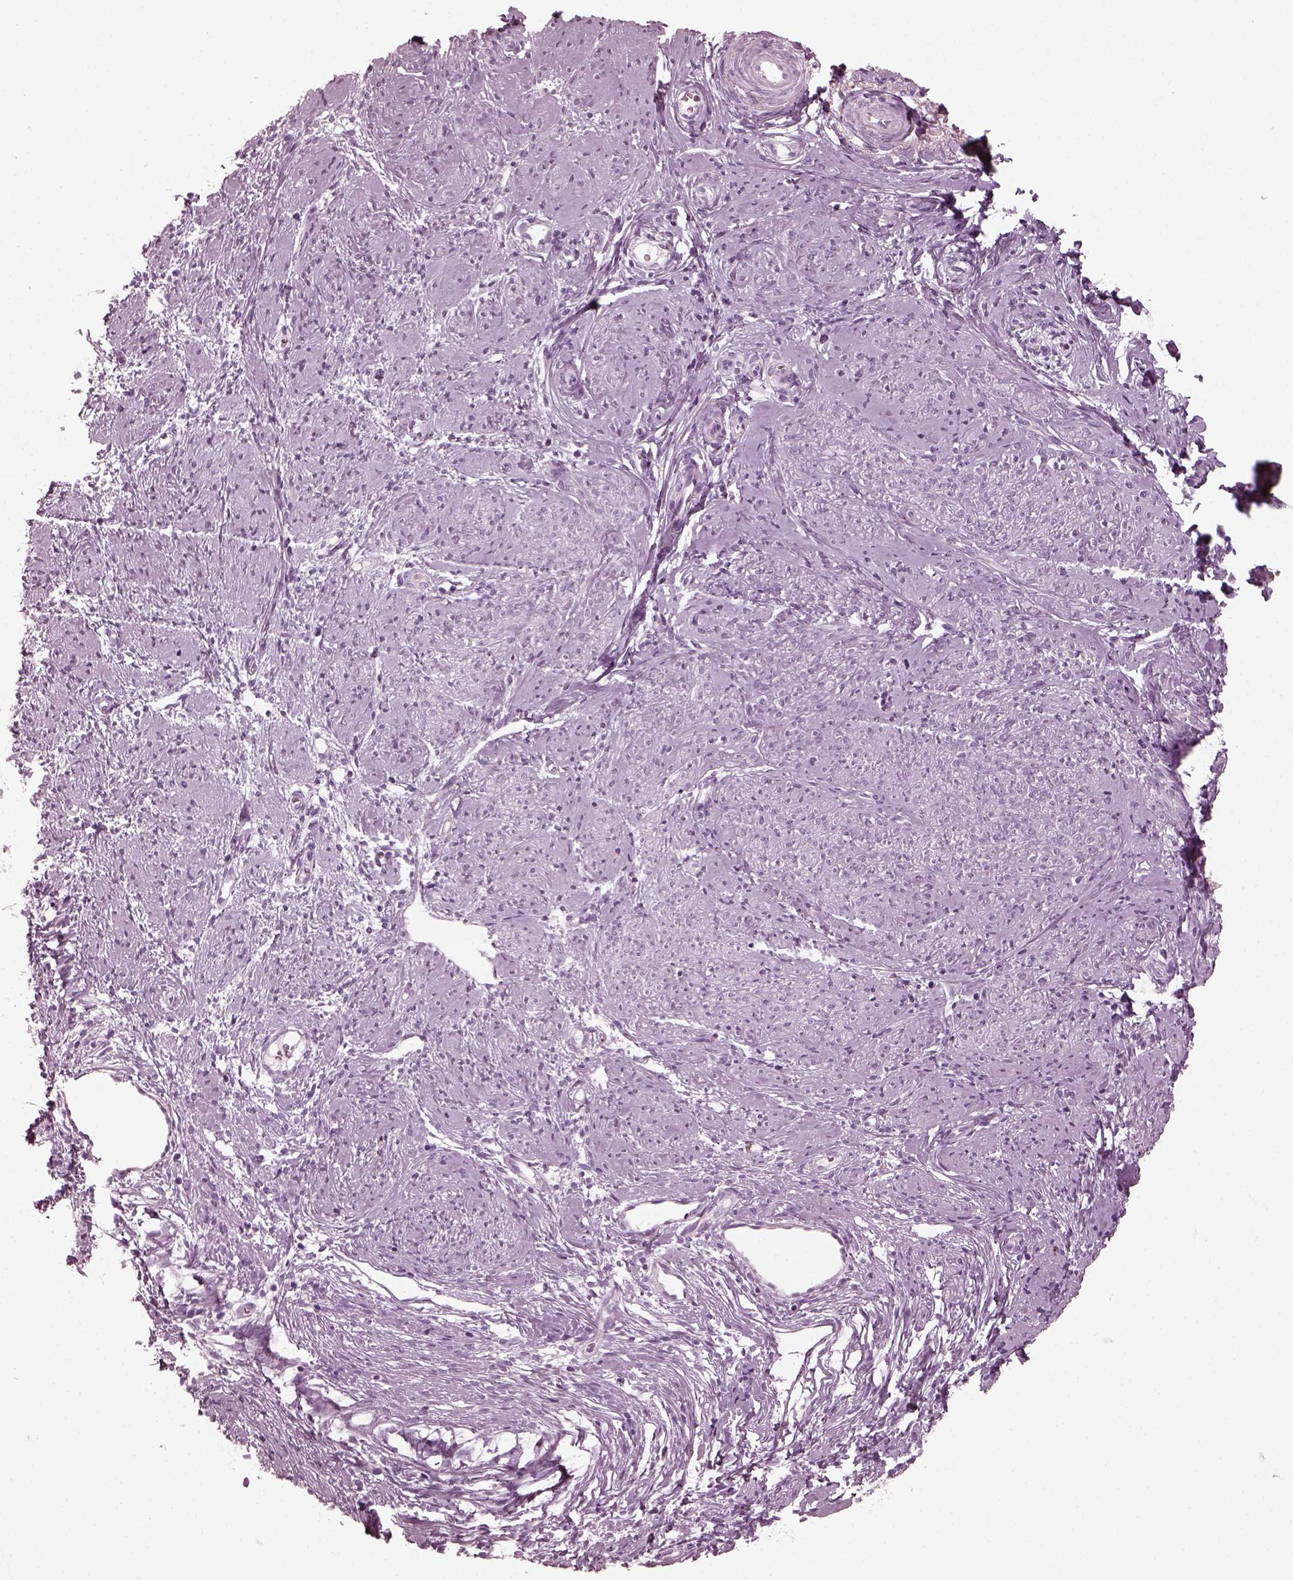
{"staining": {"intensity": "negative", "quantity": "none", "location": "none"}, "tissue": "smooth muscle", "cell_type": "Smooth muscle cells", "image_type": "normal", "snomed": [{"axis": "morphology", "description": "Normal tissue, NOS"}, {"axis": "topography", "description": "Smooth muscle"}], "caption": "The immunohistochemistry (IHC) image has no significant positivity in smooth muscle cells of smooth muscle. The staining was performed using DAB (3,3'-diaminobenzidine) to visualize the protein expression in brown, while the nuclei were stained in blue with hematoxylin (Magnification: 20x).", "gene": "GRM6", "patient": {"sex": "female", "age": 48}}